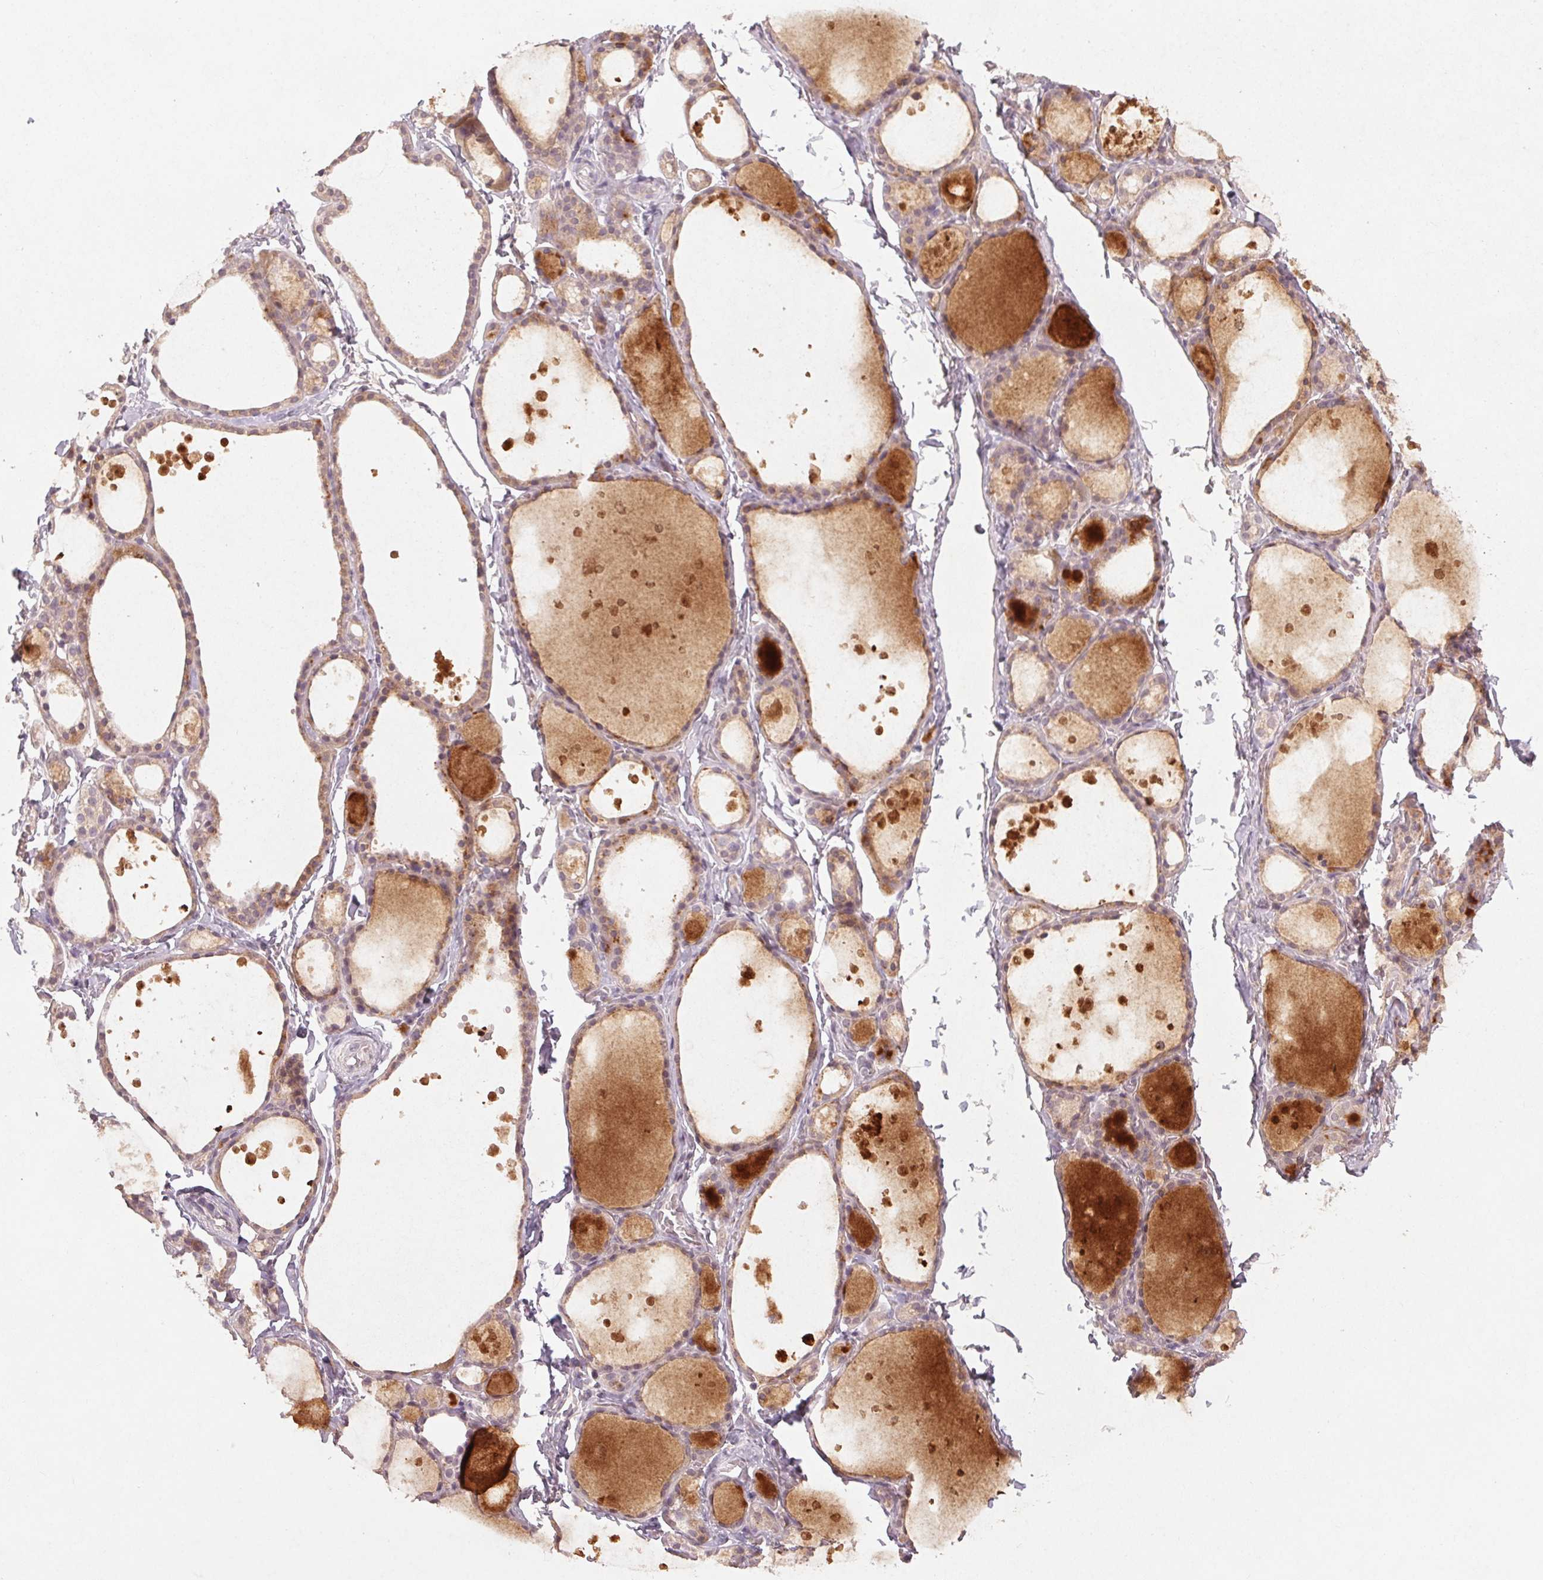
{"staining": {"intensity": "weak", "quantity": "<25%", "location": "cytoplasmic/membranous"}, "tissue": "thyroid gland", "cell_type": "Glandular cells", "image_type": "normal", "snomed": [{"axis": "morphology", "description": "Normal tissue, NOS"}, {"axis": "topography", "description": "Thyroid gland"}], "caption": "The micrograph displays no significant staining in glandular cells of thyroid gland.", "gene": "ENSG00000255641", "patient": {"sex": "male", "age": 68}}